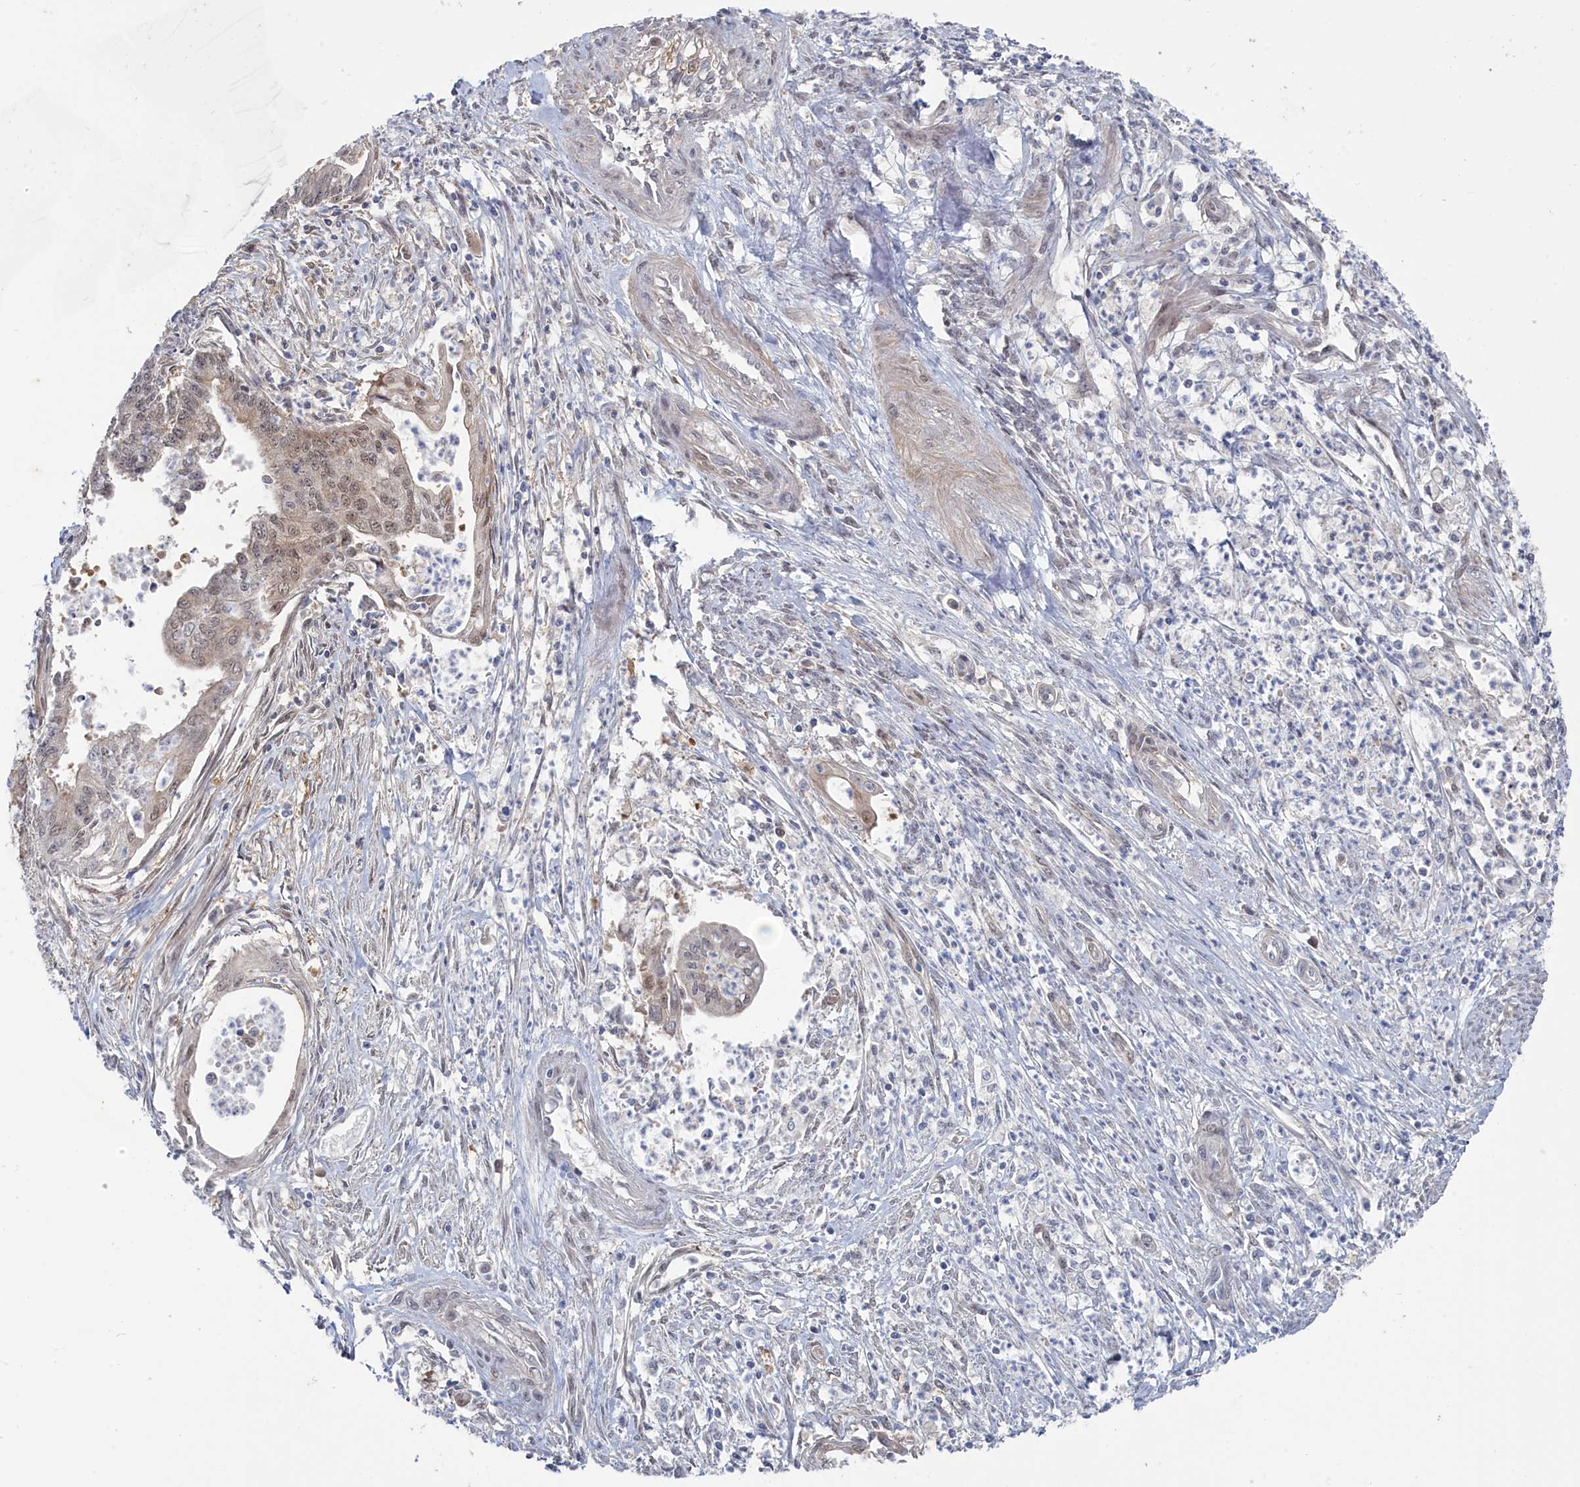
{"staining": {"intensity": "weak", "quantity": "<25%", "location": "nuclear"}, "tissue": "endometrial cancer", "cell_type": "Tumor cells", "image_type": "cancer", "snomed": [{"axis": "morphology", "description": "Adenocarcinoma, NOS"}, {"axis": "topography", "description": "Endometrium"}], "caption": "High magnification brightfield microscopy of endometrial cancer (adenocarcinoma) stained with DAB (3,3'-diaminobenzidine) (brown) and counterstained with hematoxylin (blue): tumor cells show no significant staining.", "gene": "IRGQ", "patient": {"sex": "female", "age": 73}}